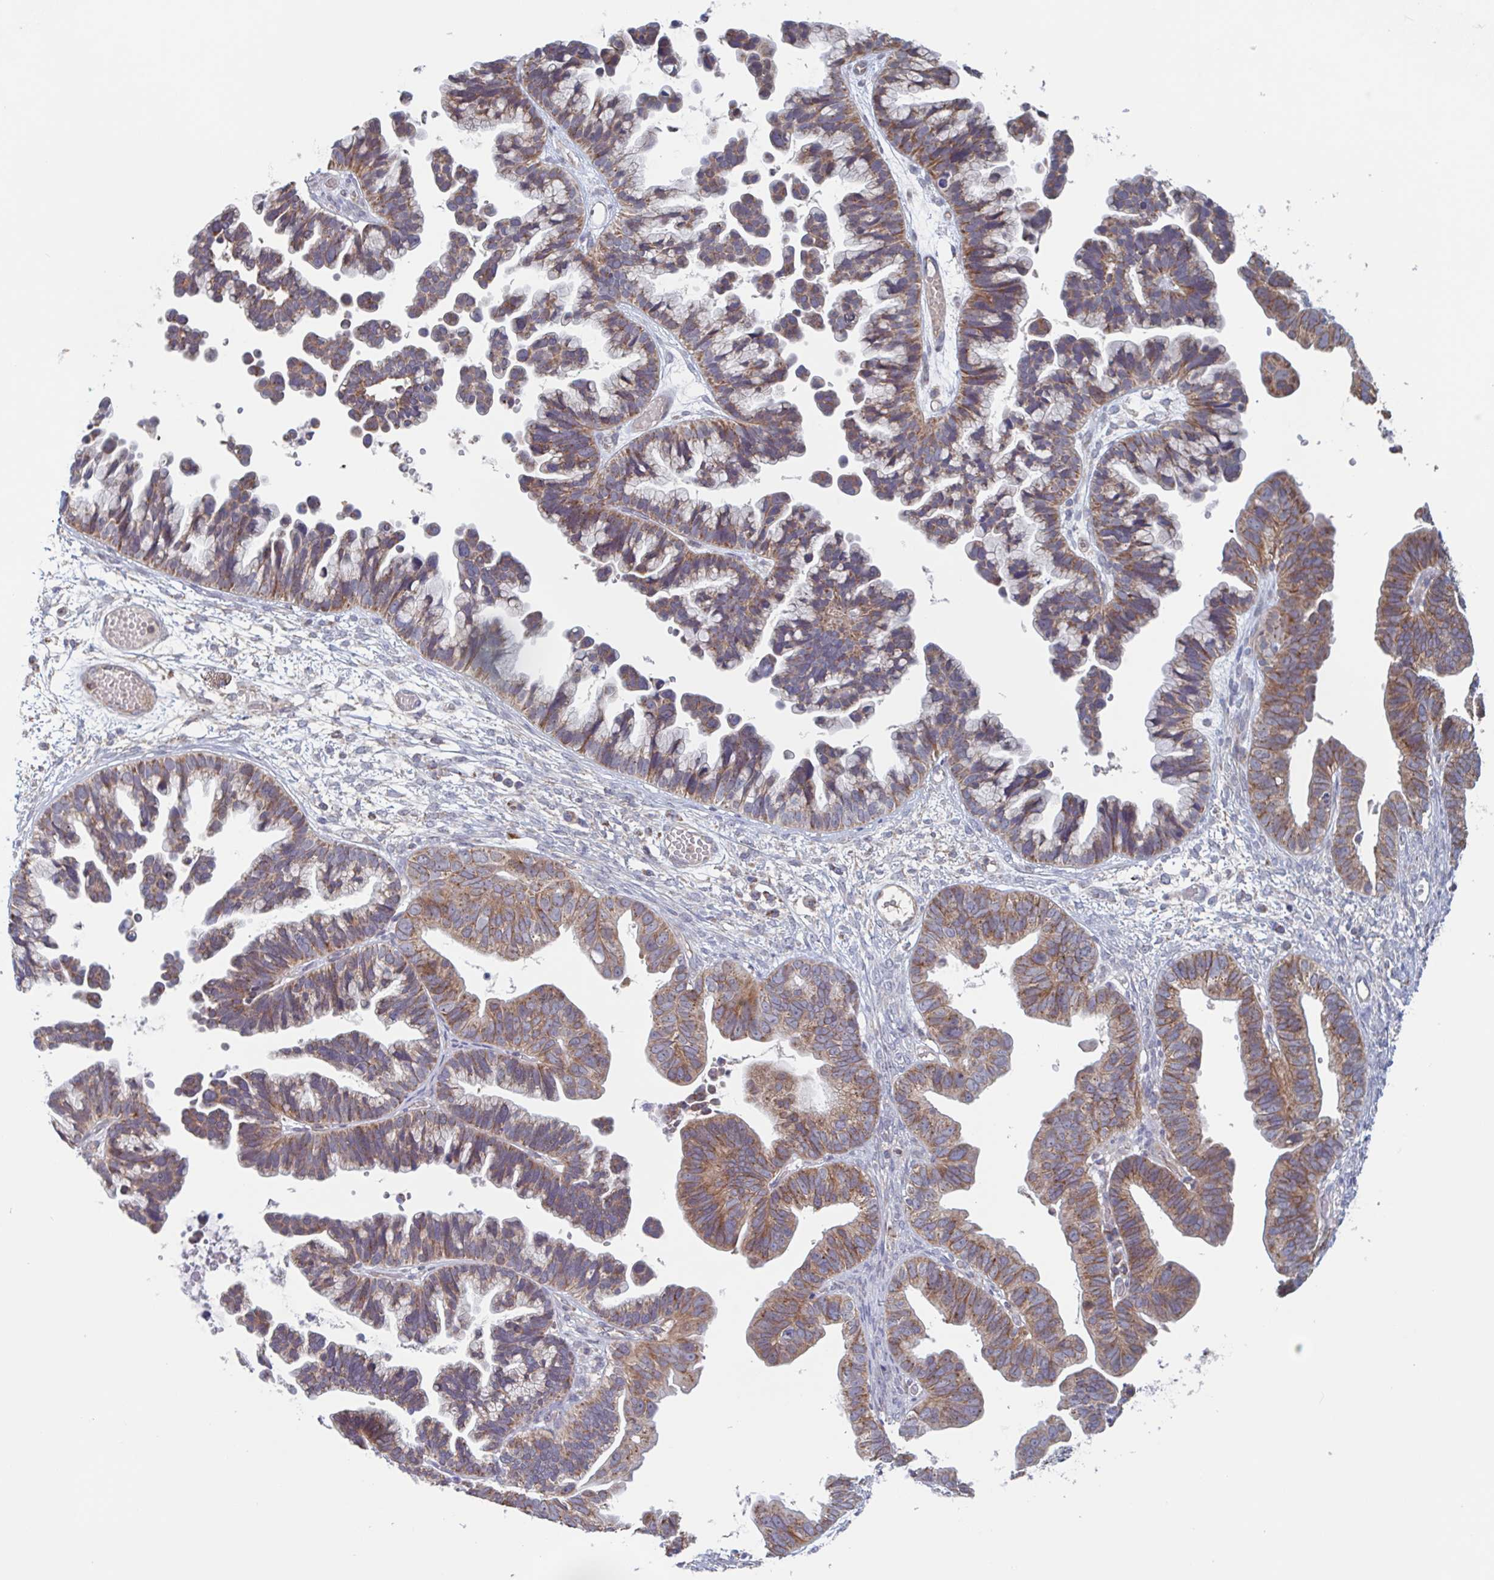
{"staining": {"intensity": "moderate", "quantity": ">75%", "location": "cytoplasmic/membranous"}, "tissue": "ovarian cancer", "cell_type": "Tumor cells", "image_type": "cancer", "snomed": [{"axis": "morphology", "description": "Cystadenocarcinoma, serous, NOS"}, {"axis": "topography", "description": "Ovary"}], "caption": "About >75% of tumor cells in ovarian cancer (serous cystadenocarcinoma) show moderate cytoplasmic/membranous protein positivity as visualized by brown immunohistochemical staining.", "gene": "SURF1", "patient": {"sex": "female", "age": 56}}